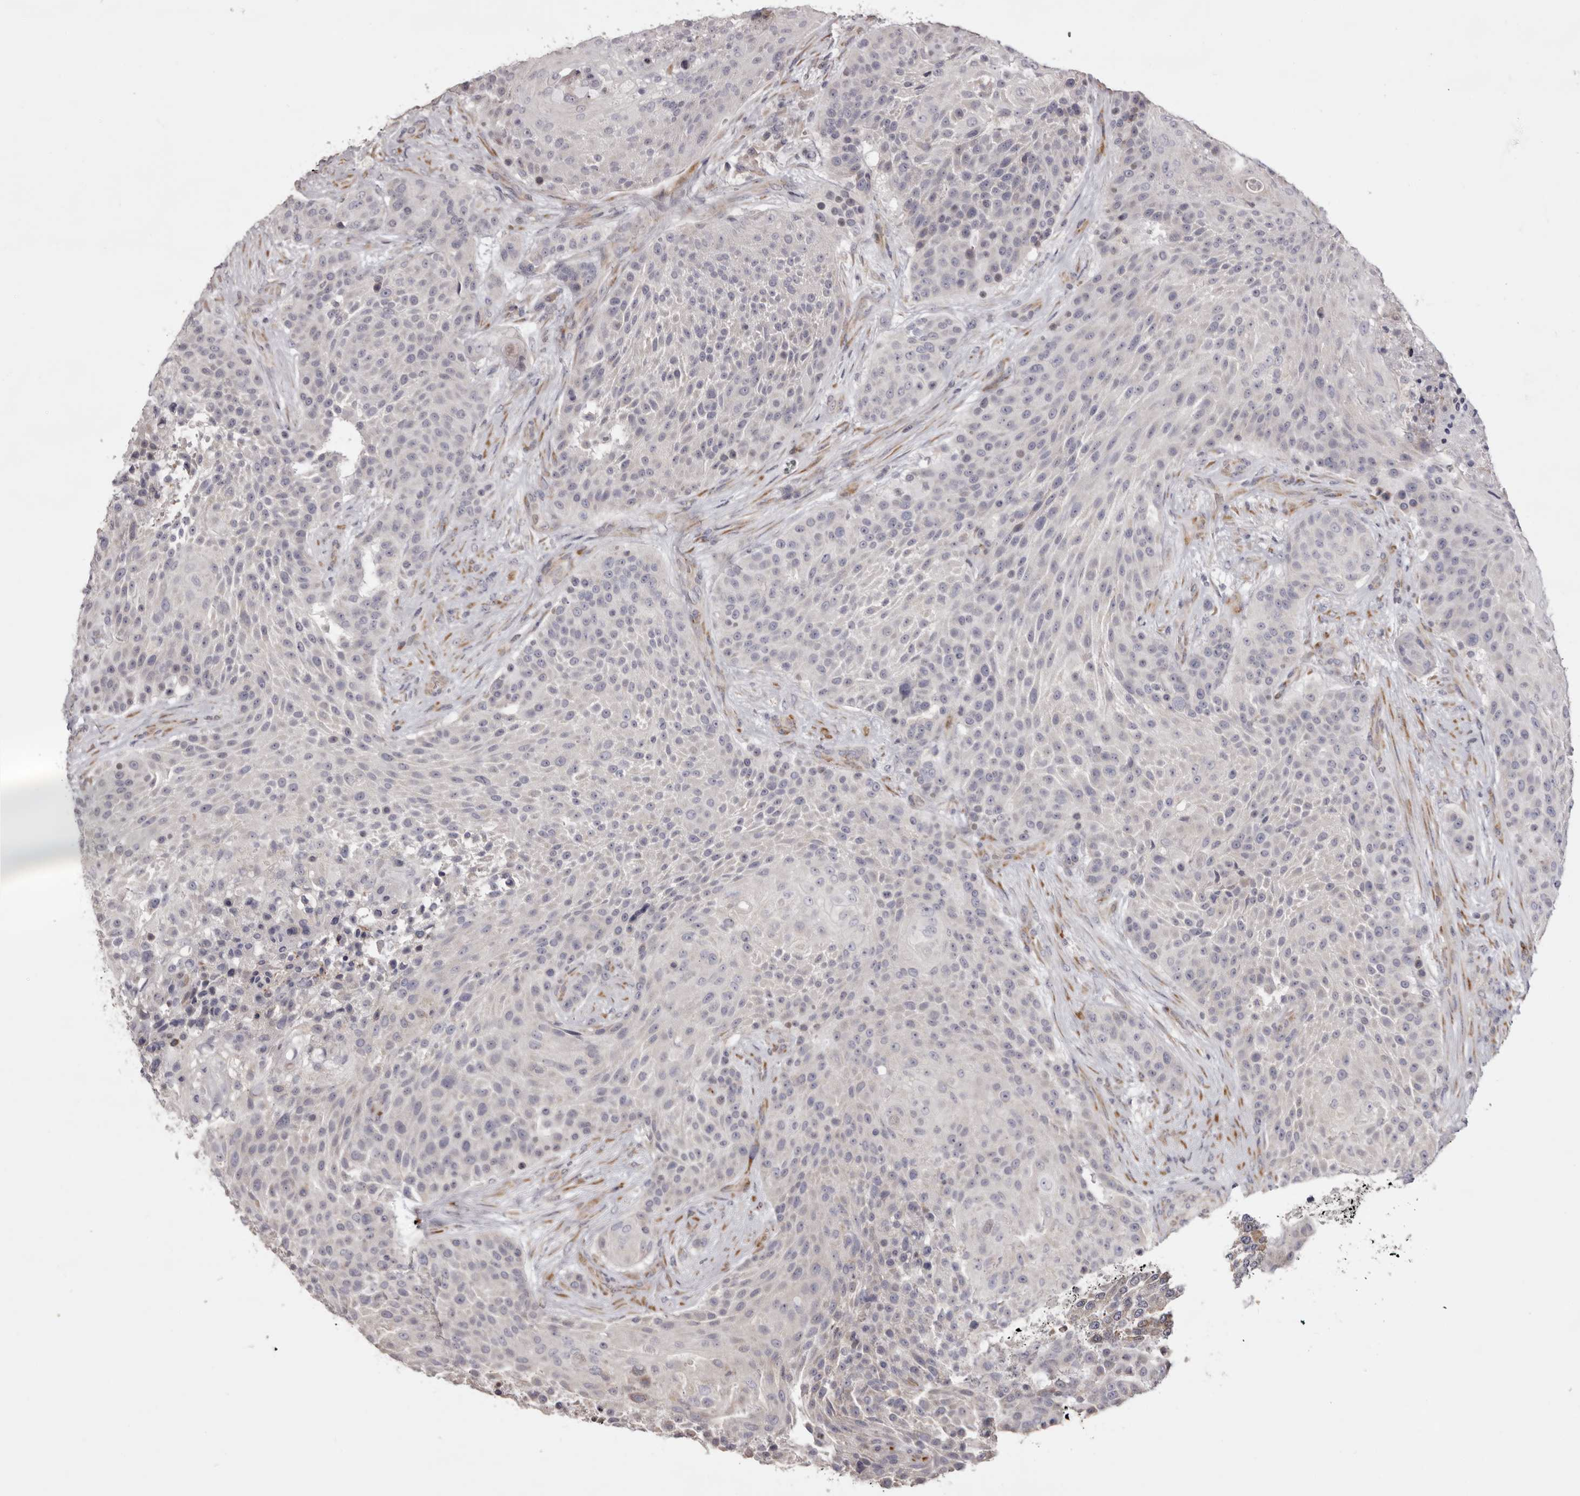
{"staining": {"intensity": "negative", "quantity": "none", "location": "none"}, "tissue": "urothelial cancer", "cell_type": "Tumor cells", "image_type": "cancer", "snomed": [{"axis": "morphology", "description": "Urothelial carcinoma, High grade"}, {"axis": "topography", "description": "Urinary bladder"}], "caption": "Immunohistochemistry (IHC) photomicrograph of high-grade urothelial carcinoma stained for a protein (brown), which displays no positivity in tumor cells.", "gene": "PIGX", "patient": {"sex": "female", "age": 63}}